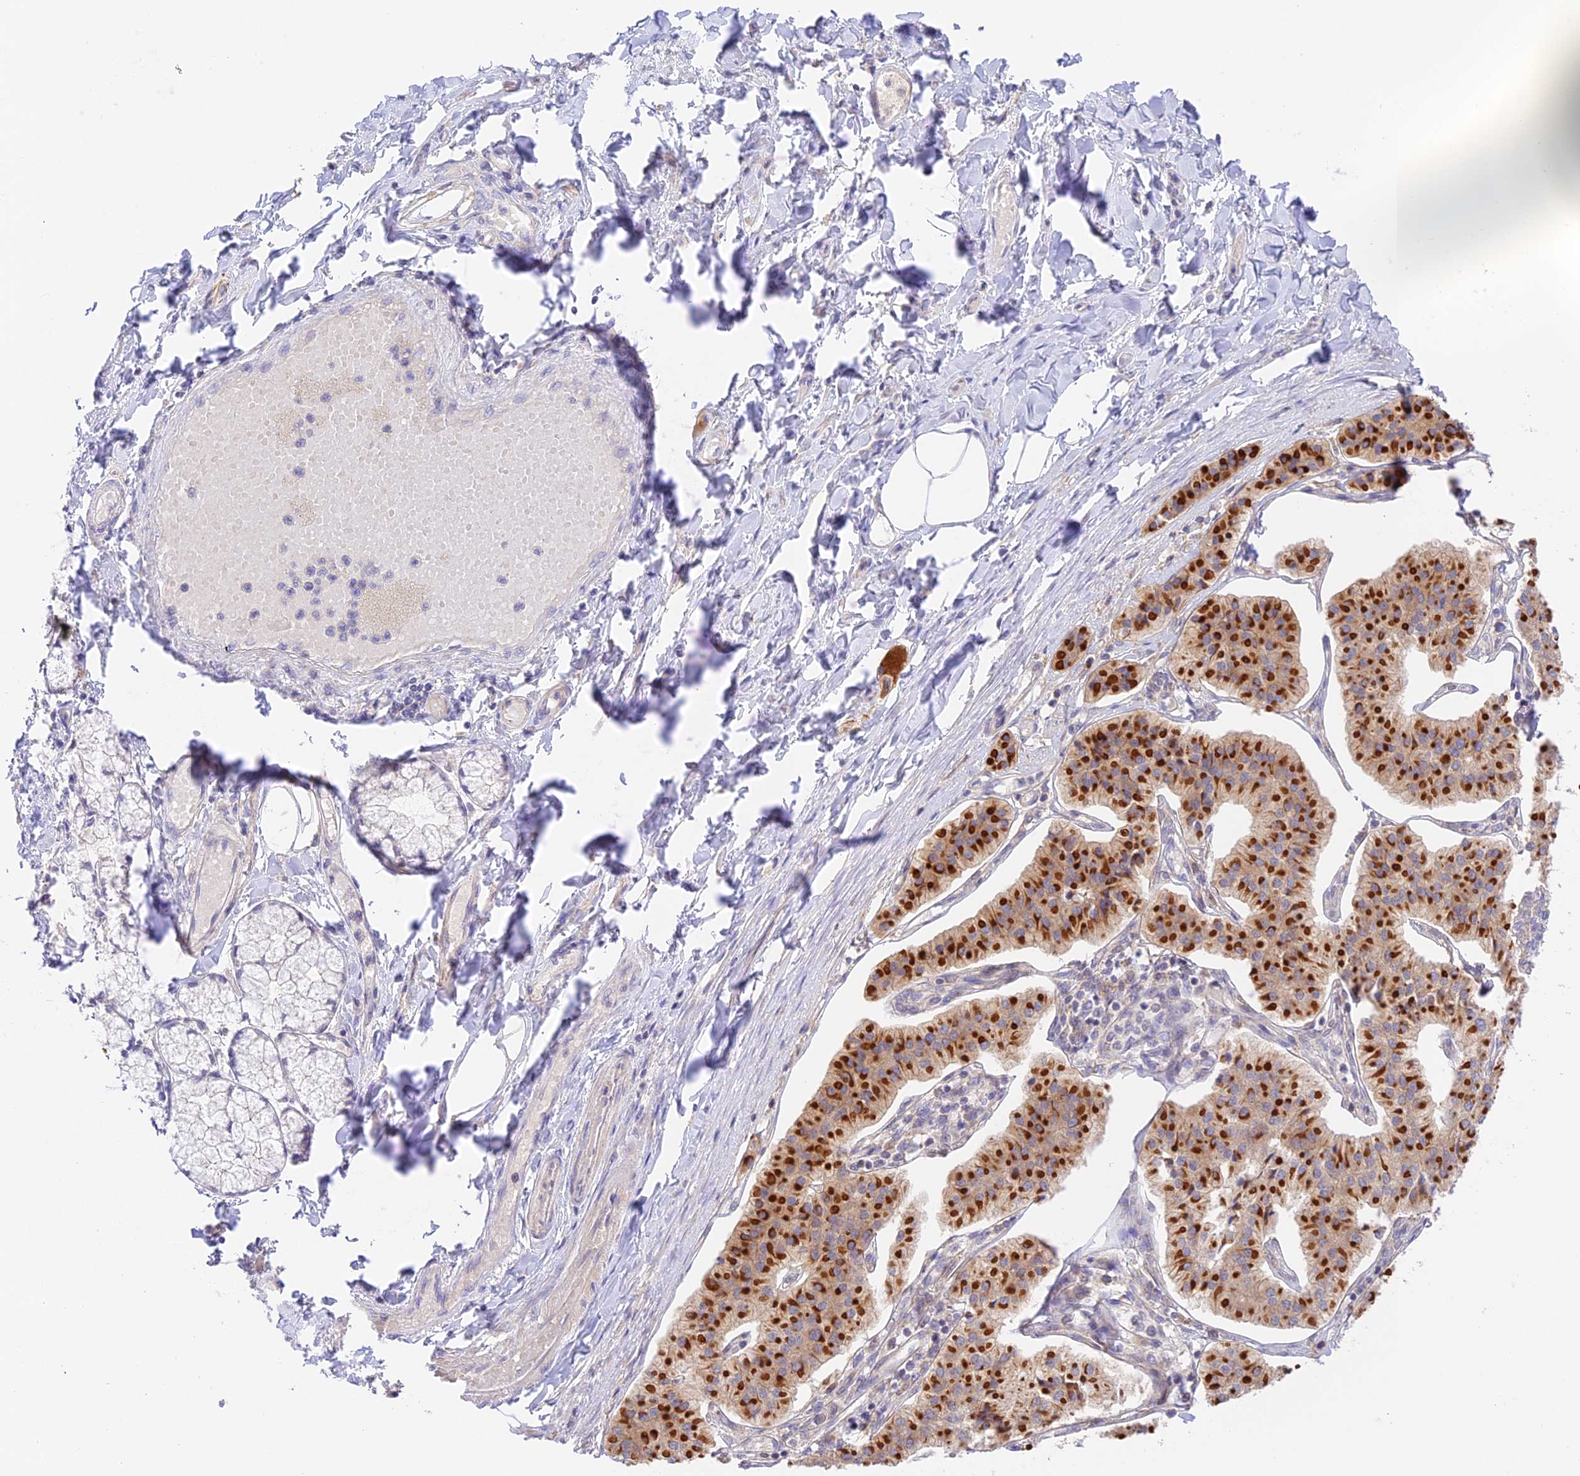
{"staining": {"intensity": "moderate", "quantity": ">75%", "location": "cytoplasmic/membranous,nuclear"}, "tissue": "pancreatic cancer", "cell_type": "Tumor cells", "image_type": "cancer", "snomed": [{"axis": "morphology", "description": "Adenocarcinoma, NOS"}, {"axis": "topography", "description": "Pancreas"}], "caption": "There is medium levels of moderate cytoplasmic/membranous and nuclear positivity in tumor cells of pancreatic adenocarcinoma, as demonstrated by immunohistochemical staining (brown color).", "gene": "CAMSAP3", "patient": {"sex": "female", "age": 50}}